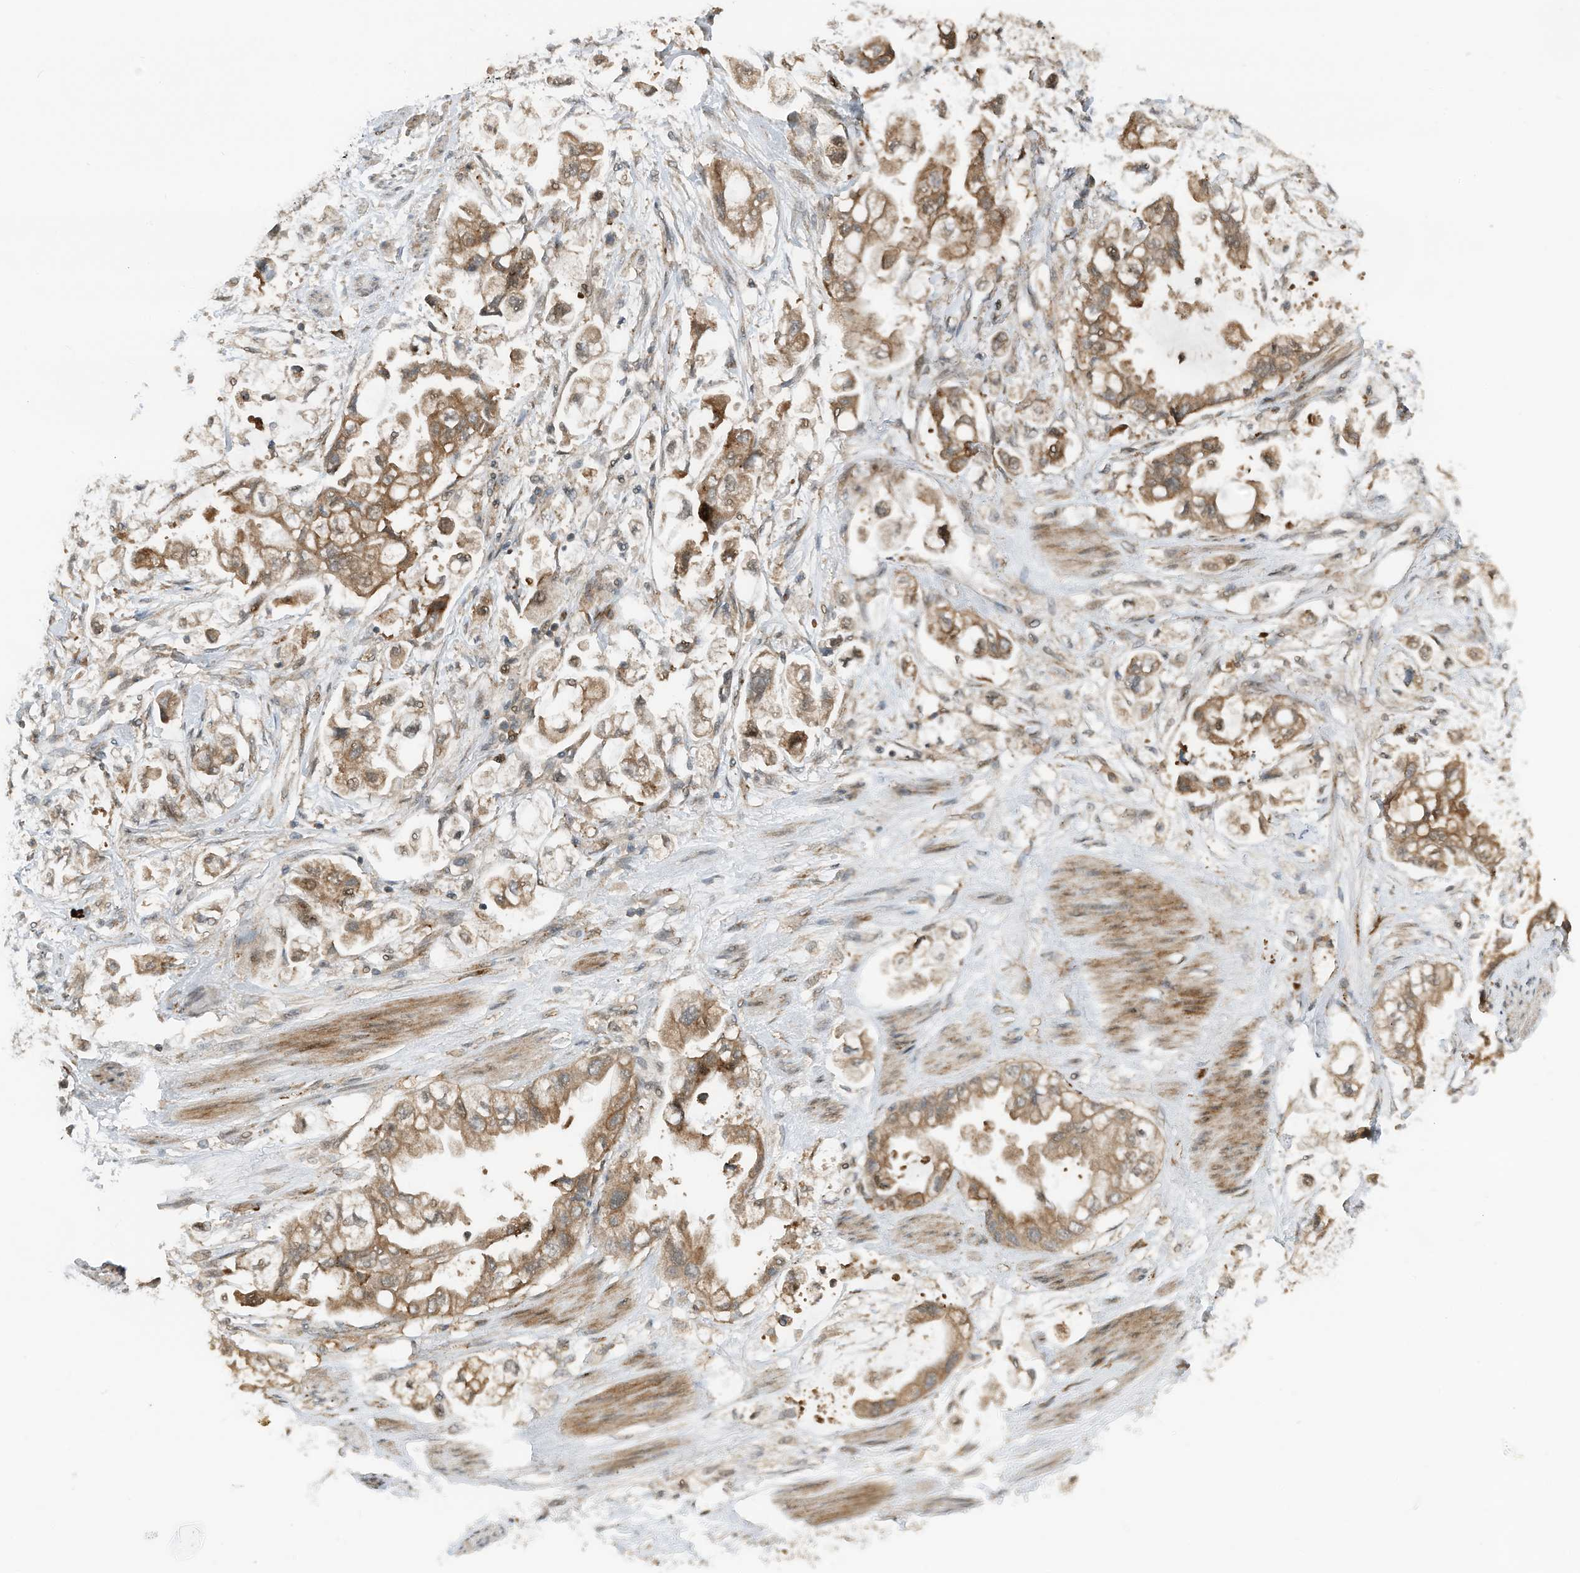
{"staining": {"intensity": "moderate", "quantity": ">75%", "location": "cytoplasmic/membranous"}, "tissue": "stomach cancer", "cell_type": "Tumor cells", "image_type": "cancer", "snomed": [{"axis": "morphology", "description": "Adenocarcinoma, NOS"}, {"axis": "topography", "description": "Stomach"}], "caption": "Tumor cells reveal medium levels of moderate cytoplasmic/membranous staining in about >75% of cells in human stomach adenocarcinoma.", "gene": "RMND1", "patient": {"sex": "male", "age": 62}}